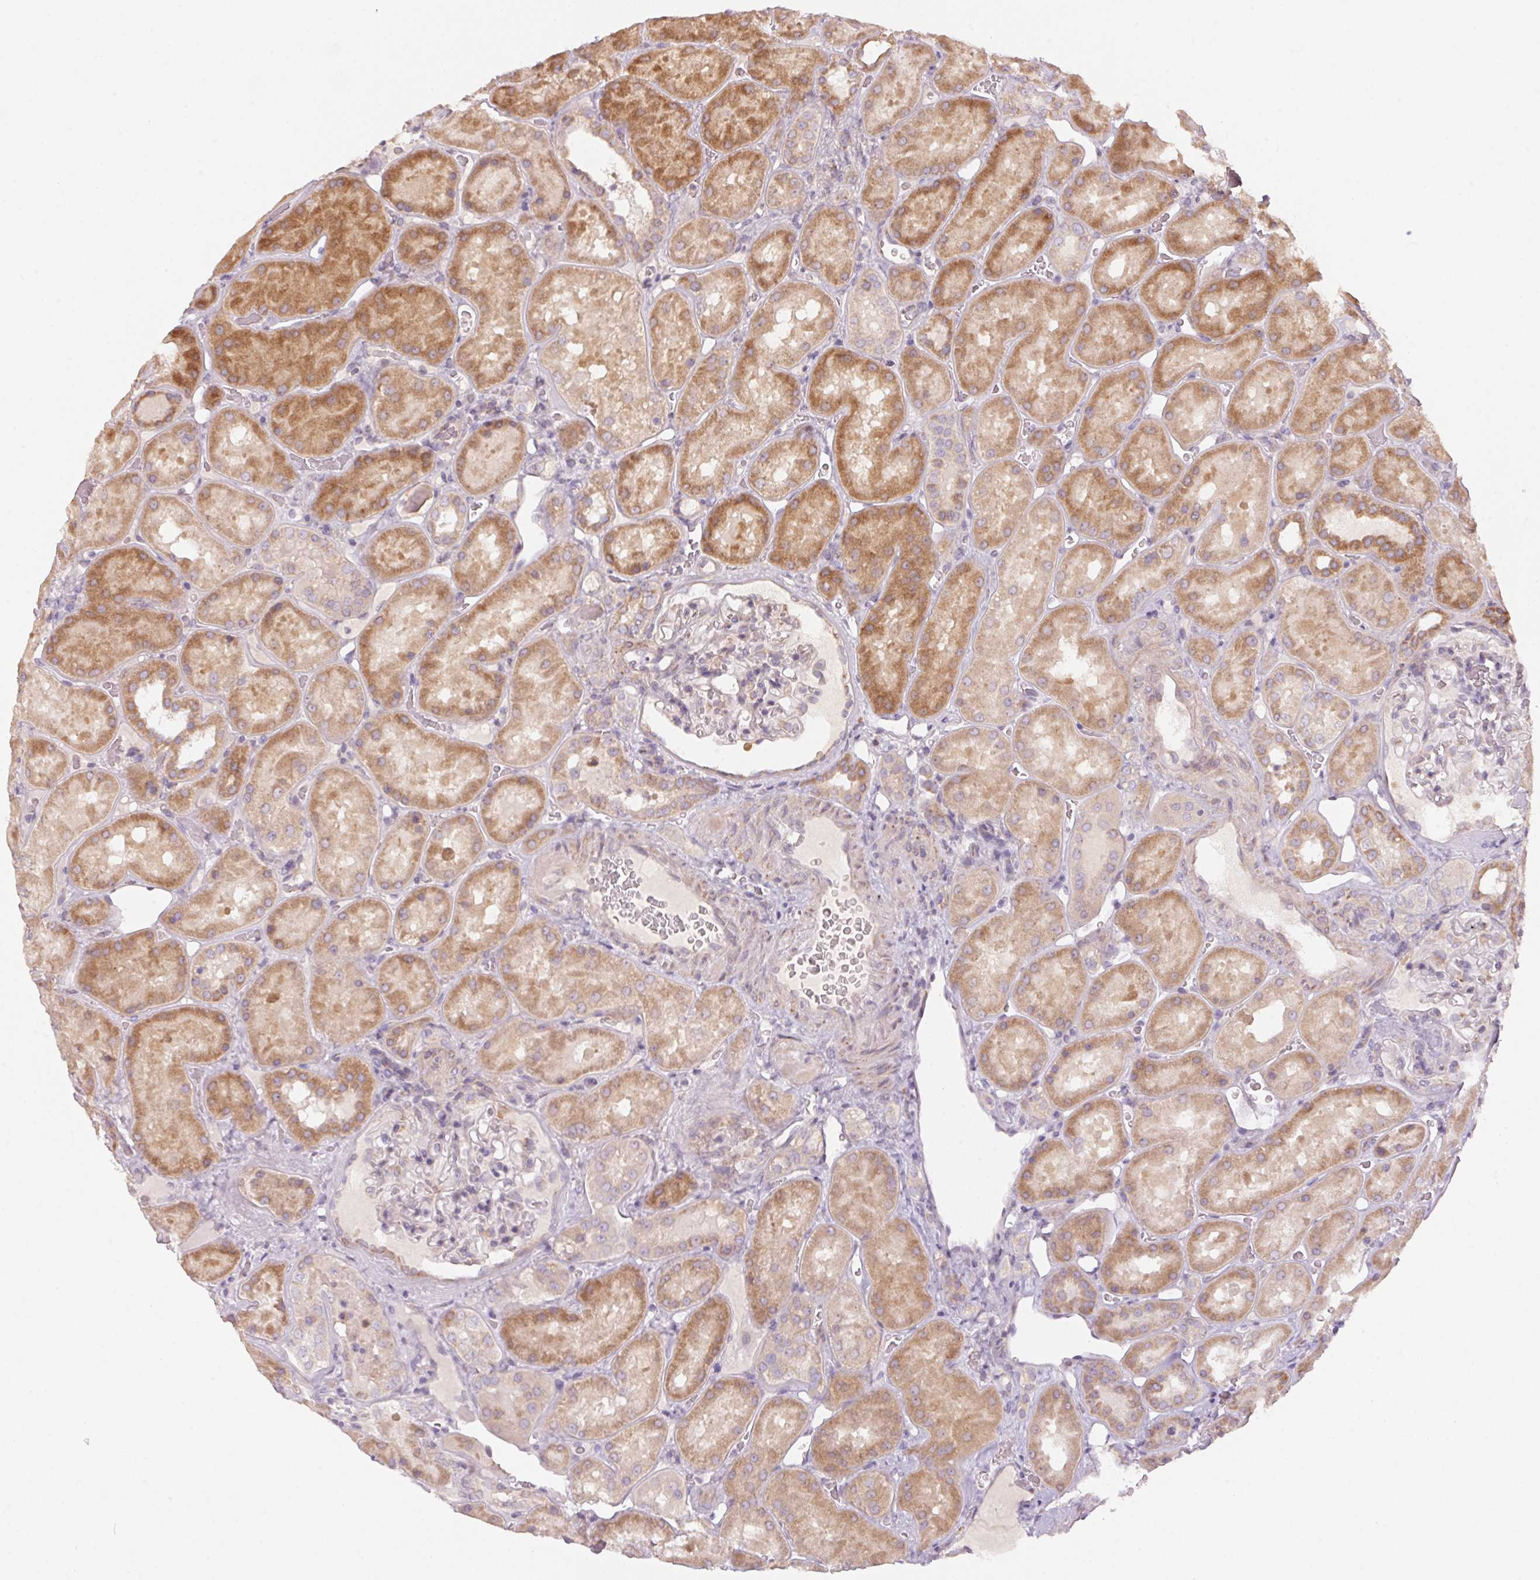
{"staining": {"intensity": "weak", "quantity": "<25%", "location": "cytoplasmic/membranous"}, "tissue": "kidney", "cell_type": "Cells in glomeruli", "image_type": "normal", "snomed": [{"axis": "morphology", "description": "Normal tissue, NOS"}, {"axis": "topography", "description": "Kidney"}], "caption": "Micrograph shows no significant protein staining in cells in glomeruli of benign kidney.", "gene": "BLOC1S2", "patient": {"sex": "male", "age": 73}}